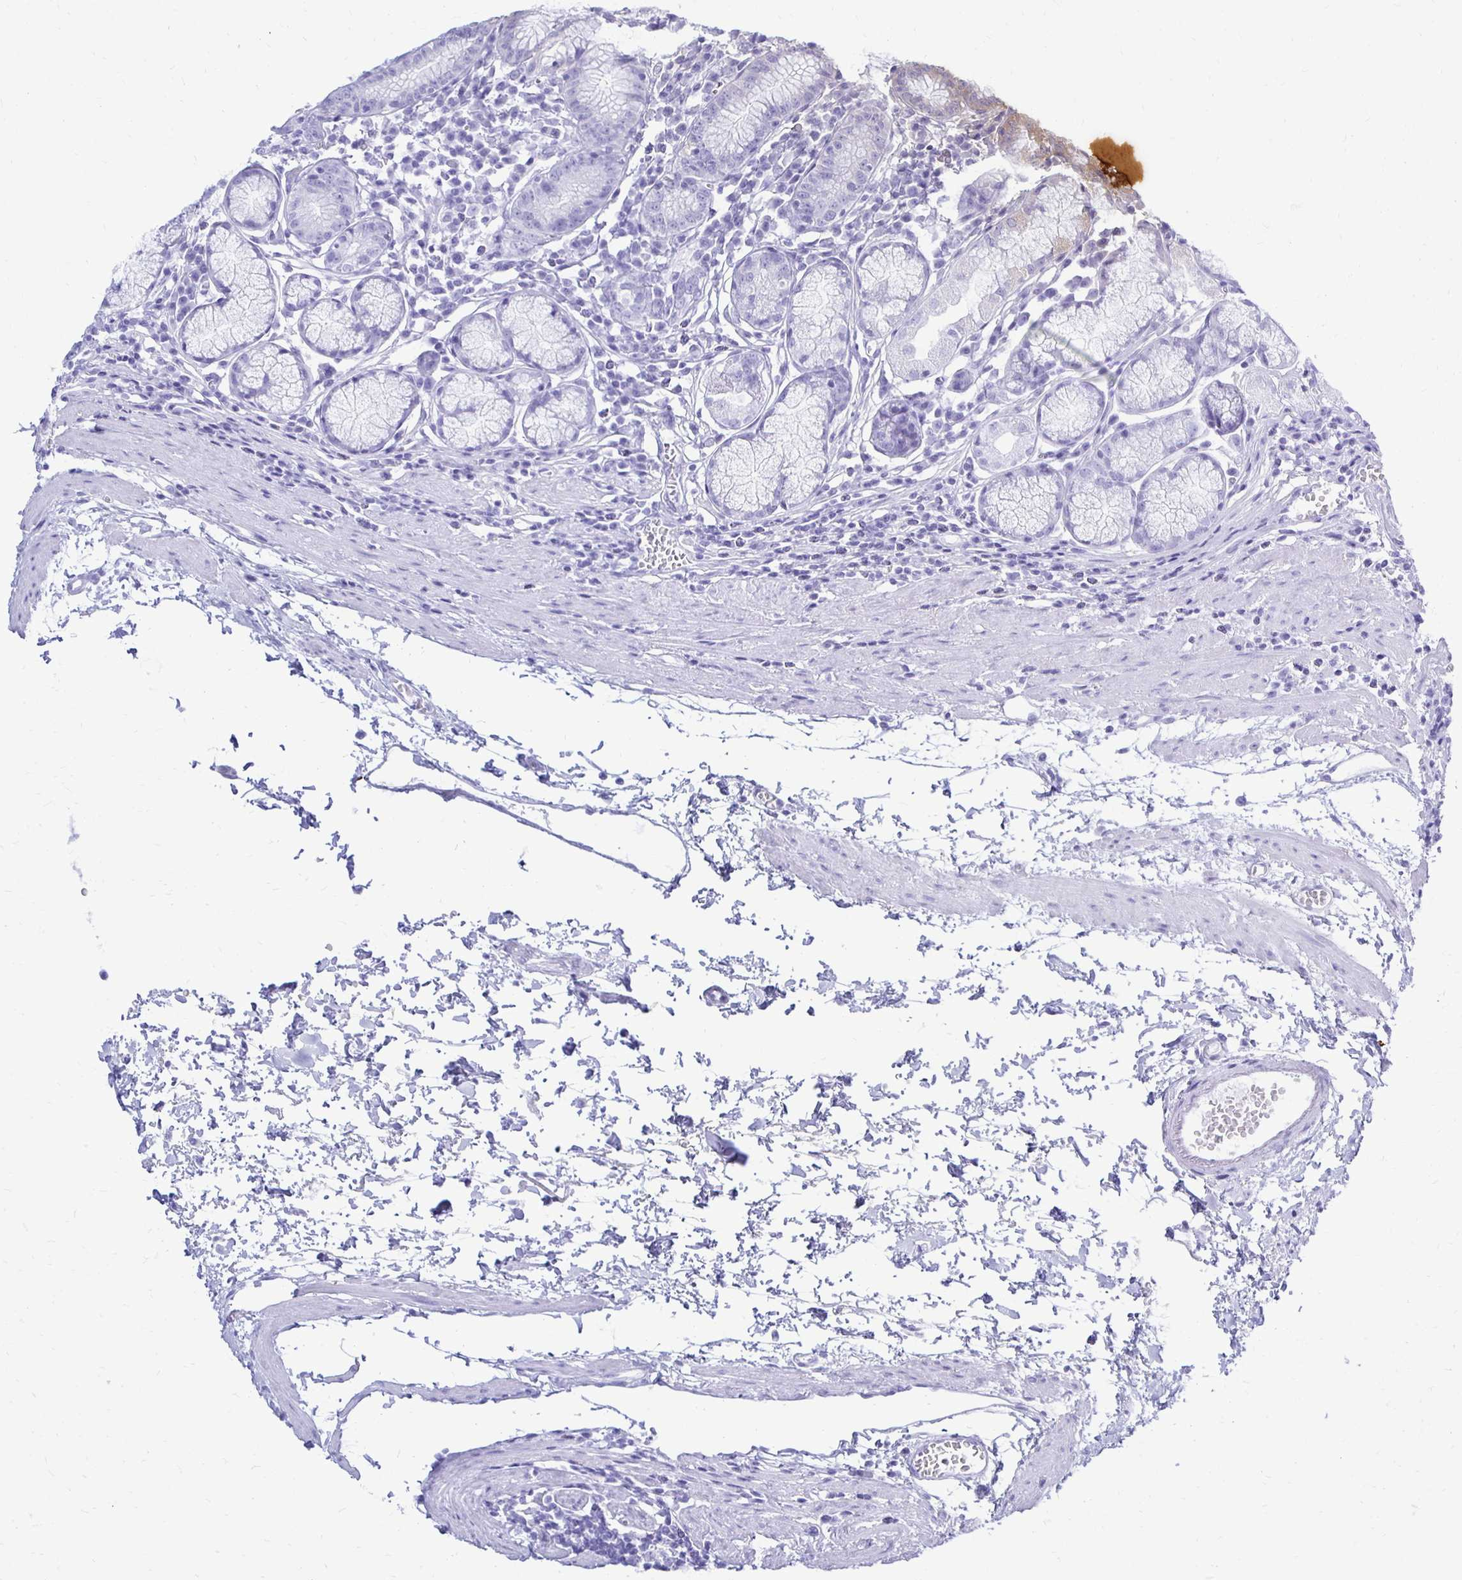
{"staining": {"intensity": "negative", "quantity": "none", "location": "none"}, "tissue": "stomach", "cell_type": "Glandular cells", "image_type": "normal", "snomed": [{"axis": "morphology", "description": "Normal tissue, NOS"}, {"axis": "topography", "description": "Stomach"}], "caption": "Immunohistochemical staining of unremarkable stomach displays no significant positivity in glandular cells. The staining was performed using DAB to visualize the protein expression in brown, while the nuclei were stained in blue with hematoxylin (Magnification: 20x).", "gene": "CTPS1", "patient": {"sex": "male", "age": 55}}